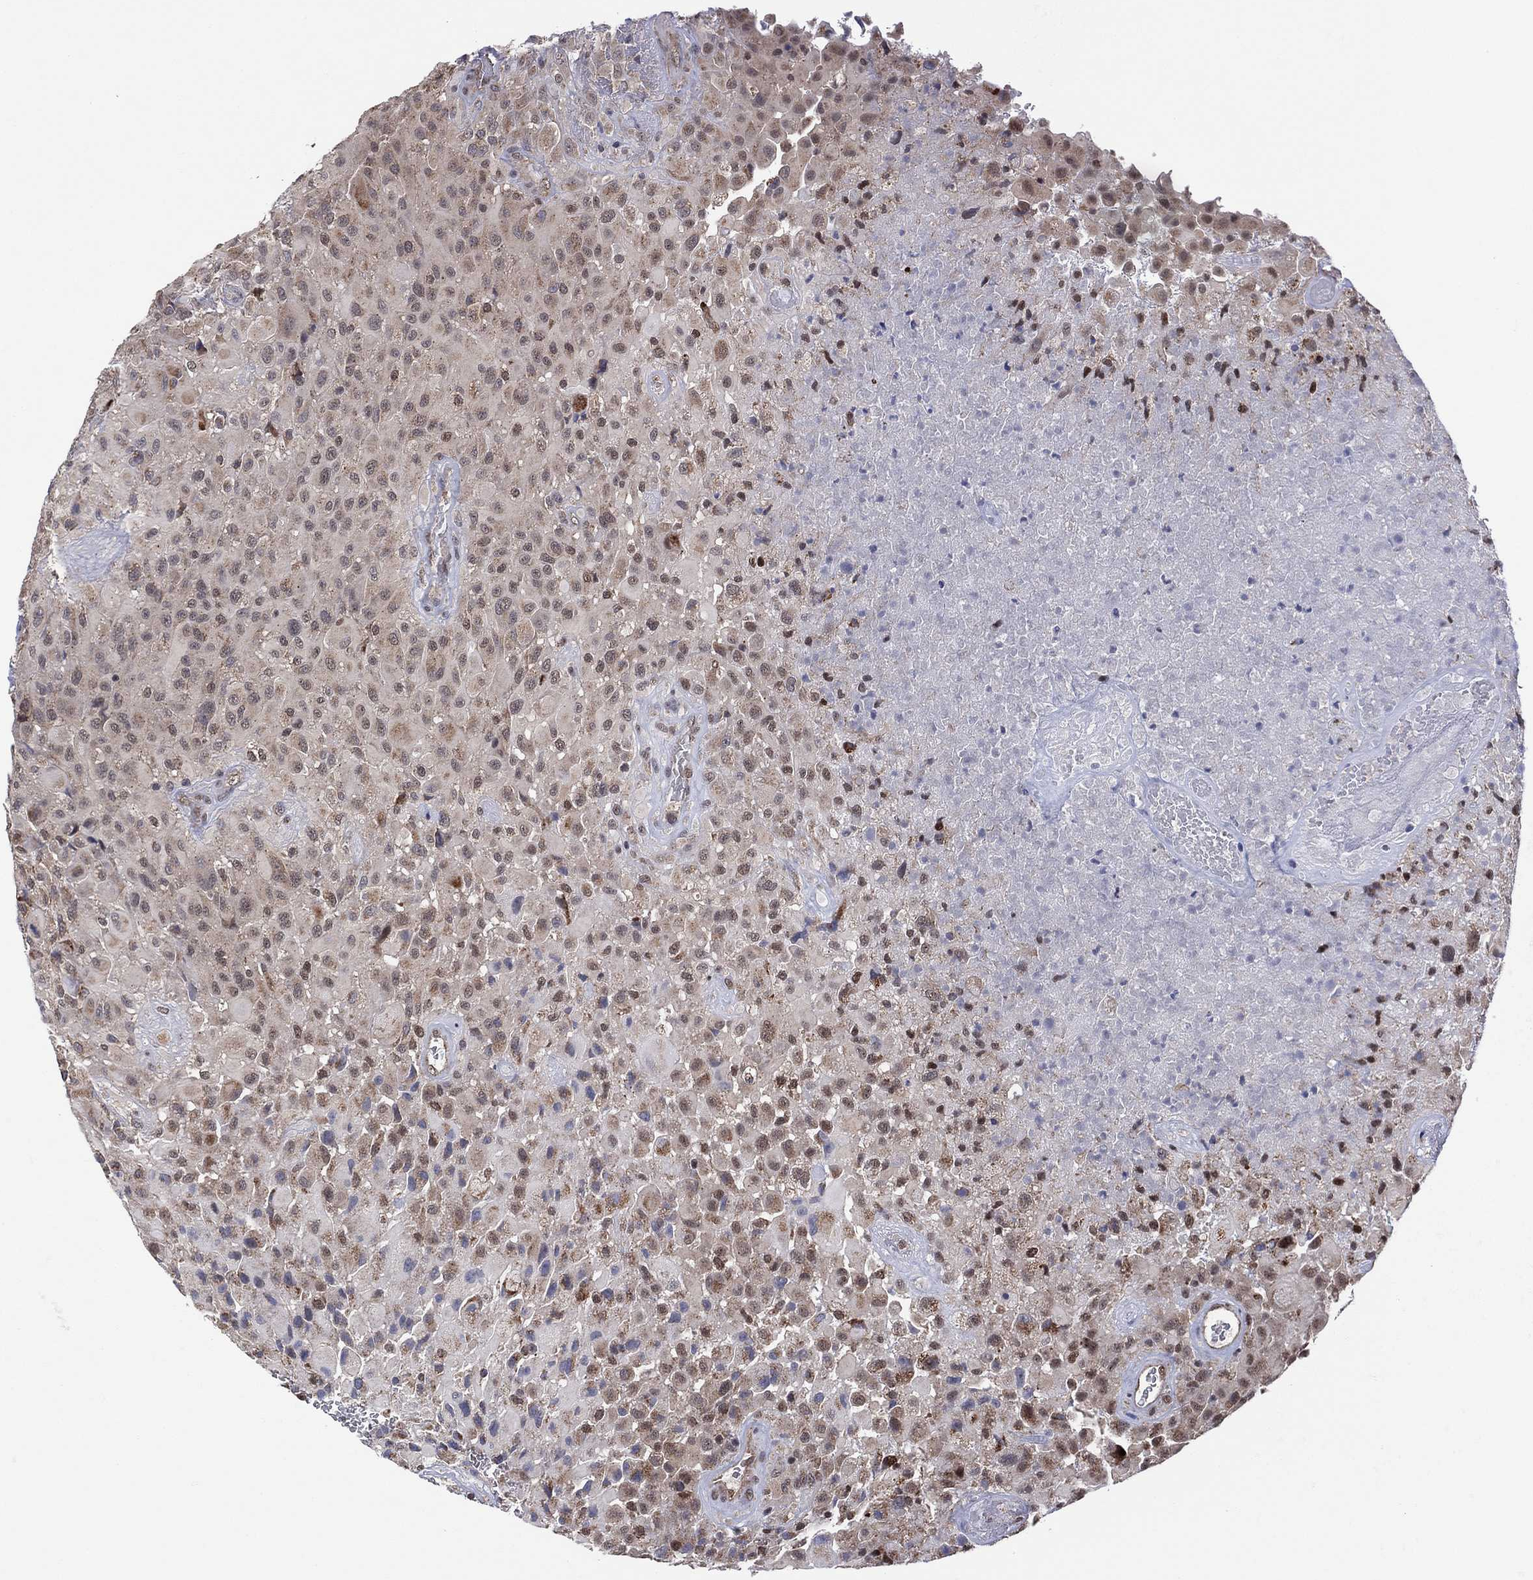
{"staining": {"intensity": "weak", "quantity": "<25%", "location": "cytoplasmic/membranous"}, "tissue": "glioma", "cell_type": "Tumor cells", "image_type": "cancer", "snomed": [{"axis": "morphology", "description": "Glioma, malignant, High grade"}, {"axis": "topography", "description": "Cerebral cortex"}], "caption": "Immunohistochemistry (IHC) of human malignant glioma (high-grade) reveals no staining in tumor cells.", "gene": "PIDD1", "patient": {"sex": "male", "age": 35}}